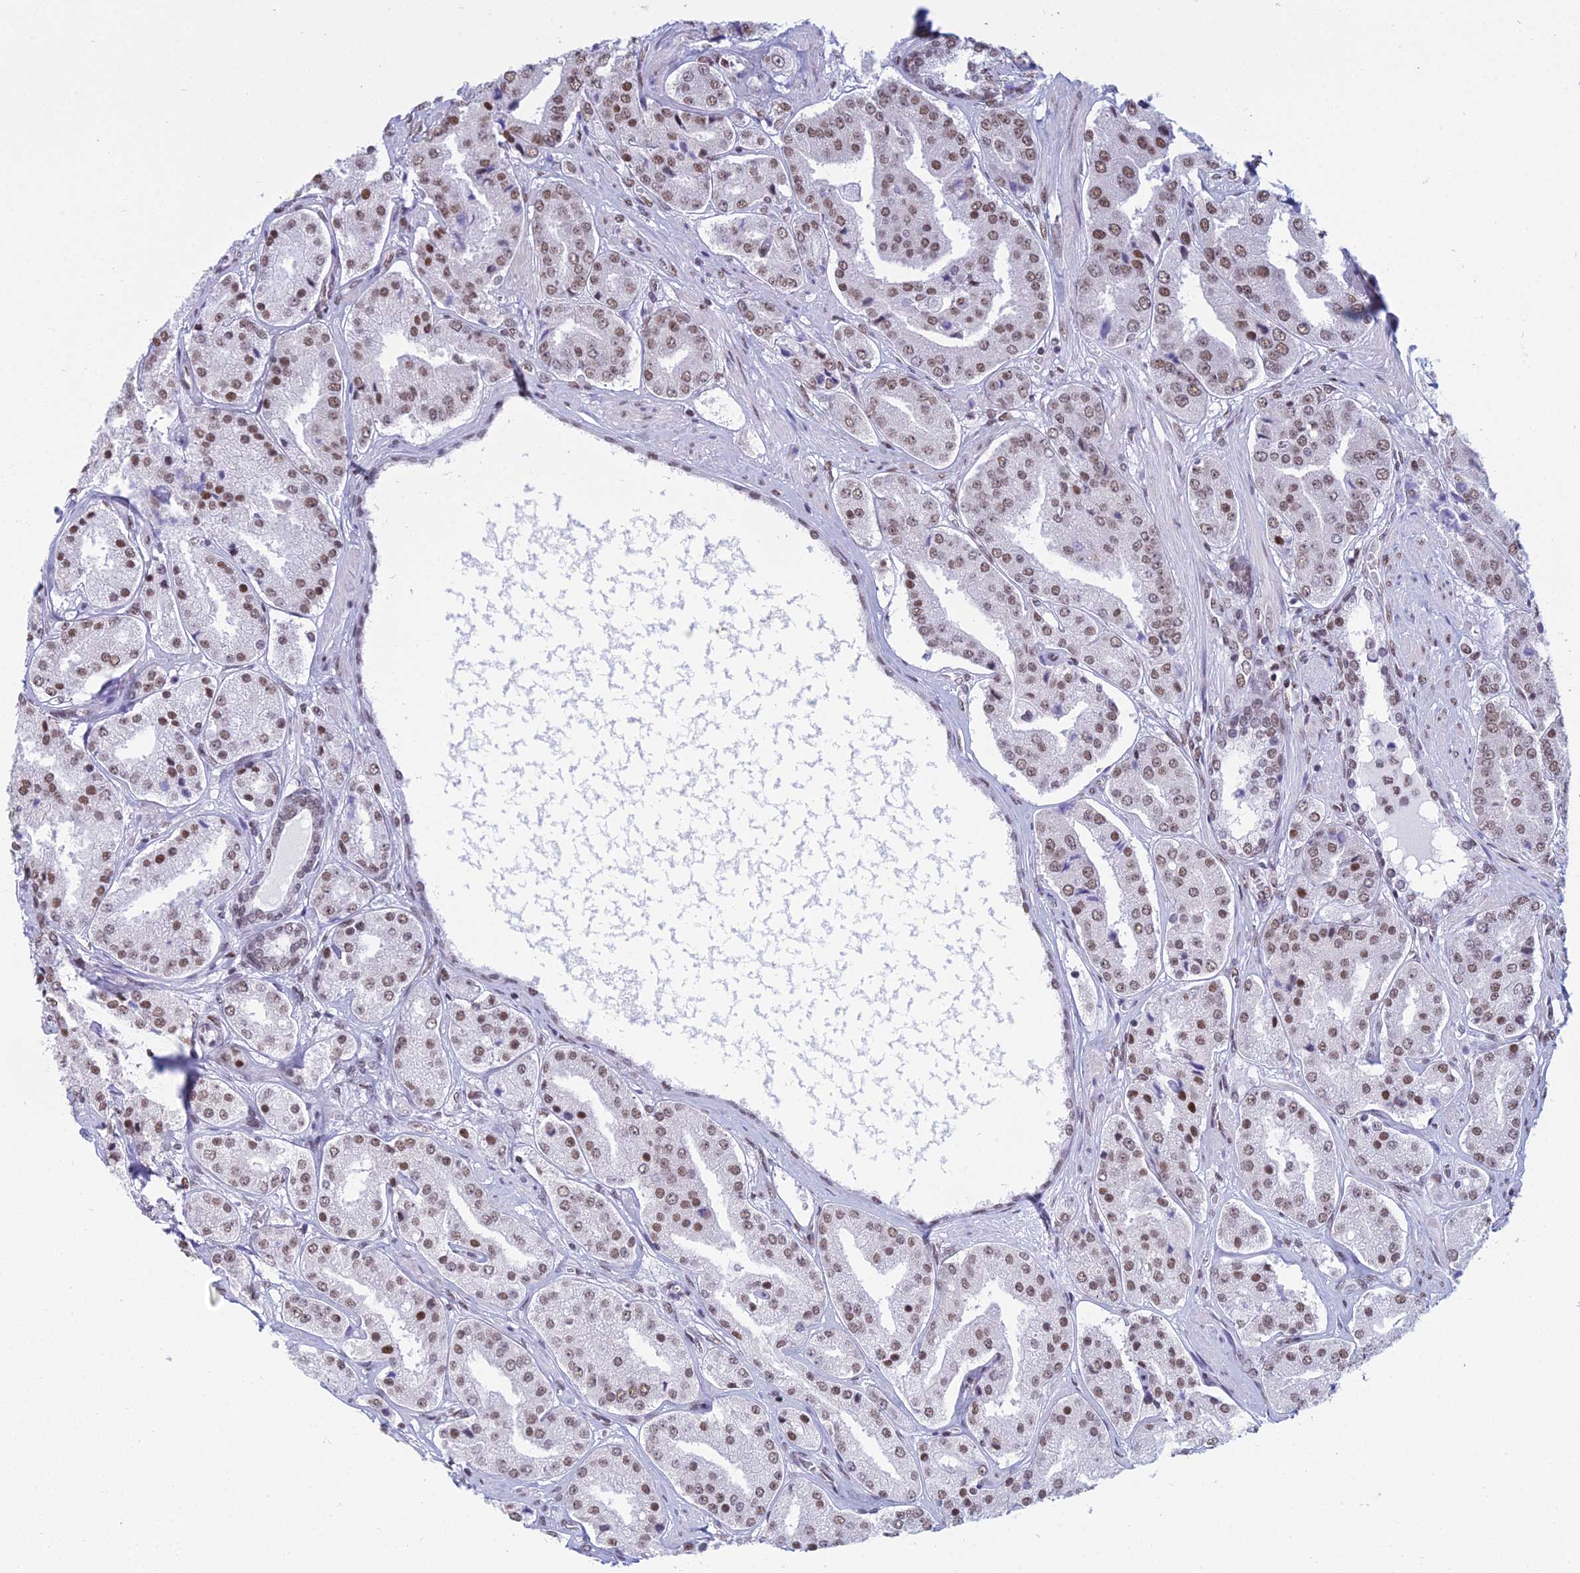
{"staining": {"intensity": "moderate", "quantity": ">75%", "location": "nuclear"}, "tissue": "prostate cancer", "cell_type": "Tumor cells", "image_type": "cancer", "snomed": [{"axis": "morphology", "description": "Adenocarcinoma, High grade"}, {"axis": "topography", "description": "Prostate"}], "caption": "Brown immunohistochemical staining in human high-grade adenocarcinoma (prostate) demonstrates moderate nuclear staining in about >75% of tumor cells. Using DAB (3,3'-diaminobenzidine) (brown) and hematoxylin (blue) stains, captured at high magnification using brightfield microscopy.", "gene": "CDC26", "patient": {"sex": "male", "age": 63}}